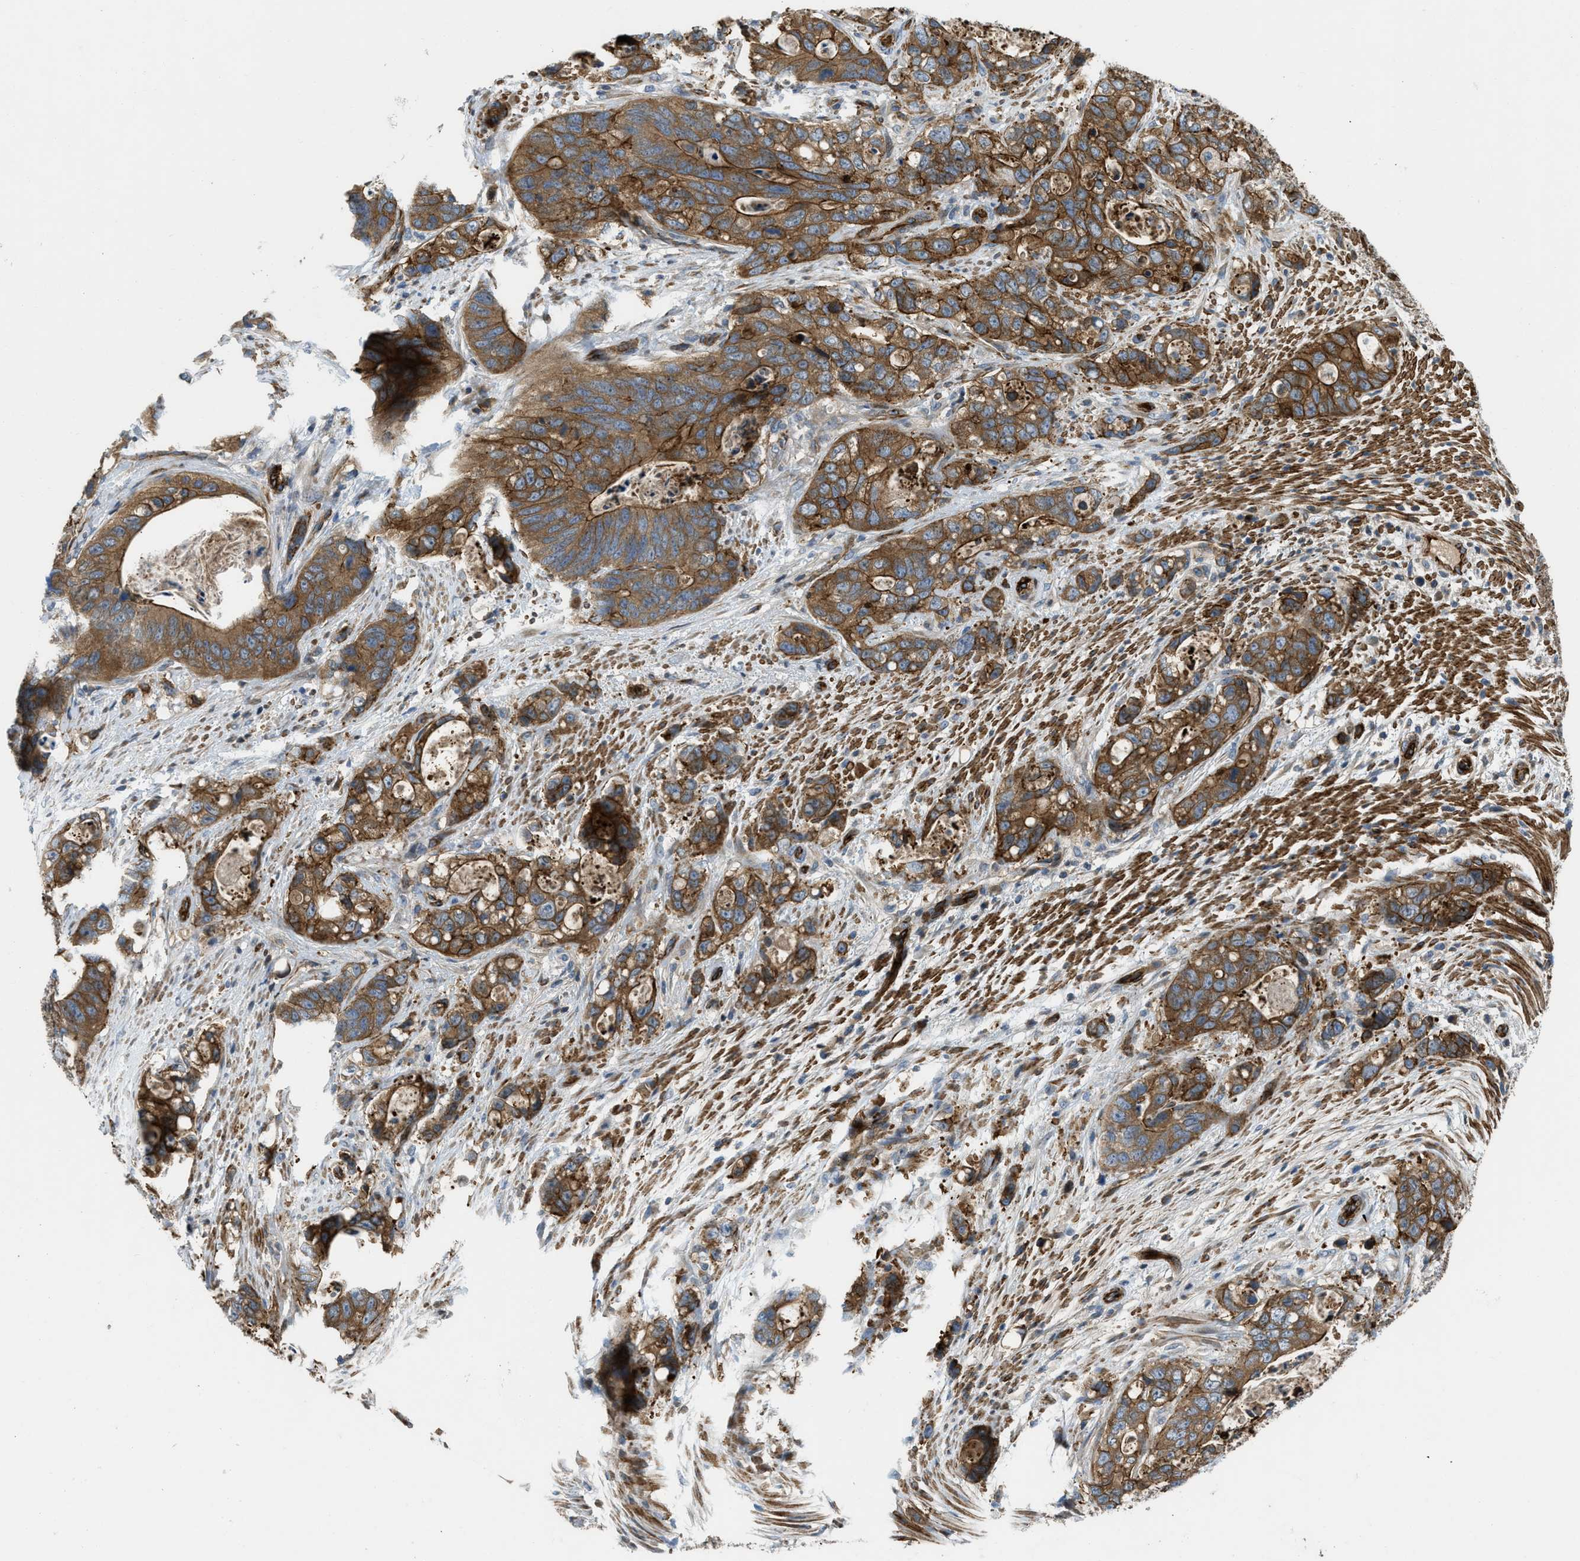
{"staining": {"intensity": "moderate", "quantity": ">75%", "location": "cytoplasmic/membranous"}, "tissue": "stomach cancer", "cell_type": "Tumor cells", "image_type": "cancer", "snomed": [{"axis": "morphology", "description": "Normal tissue, NOS"}, {"axis": "morphology", "description": "Adenocarcinoma, NOS"}, {"axis": "topography", "description": "Stomach"}], "caption": "Tumor cells show medium levels of moderate cytoplasmic/membranous positivity in about >75% of cells in stomach cancer. The protein is stained brown, and the nuclei are stained in blue (DAB (3,3'-diaminobenzidine) IHC with brightfield microscopy, high magnification).", "gene": "NYNRIN", "patient": {"sex": "female", "age": 89}}